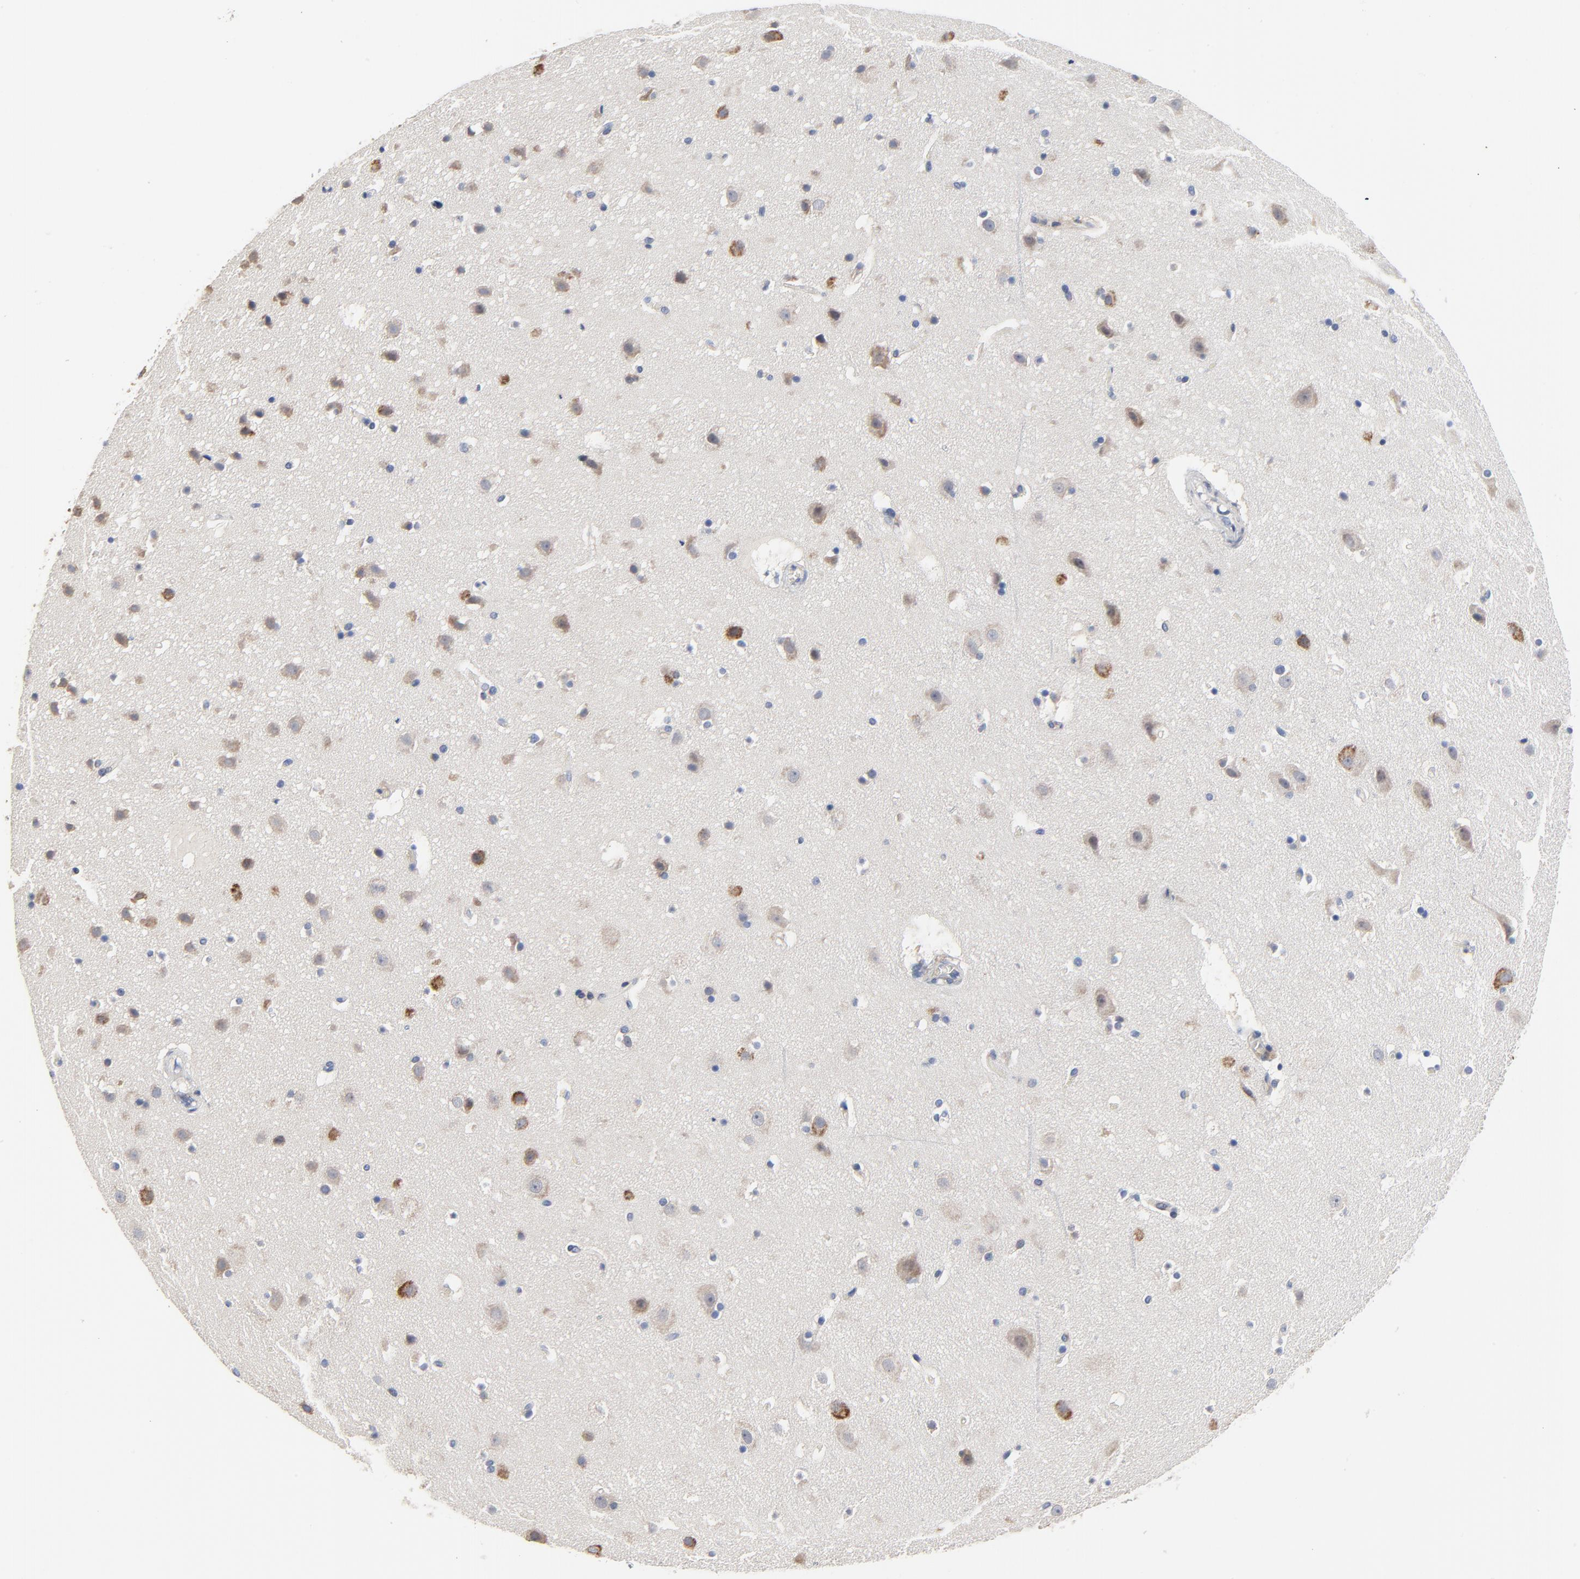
{"staining": {"intensity": "negative", "quantity": "none", "location": "none"}, "tissue": "cerebral cortex", "cell_type": "Endothelial cells", "image_type": "normal", "snomed": [{"axis": "morphology", "description": "Normal tissue, NOS"}, {"axis": "topography", "description": "Cerebral cortex"}], "caption": "This is a micrograph of immunohistochemistry (IHC) staining of unremarkable cerebral cortex, which shows no expression in endothelial cells.", "gene": "VAV2", "patient": {"sex": "male", "age": 45}}